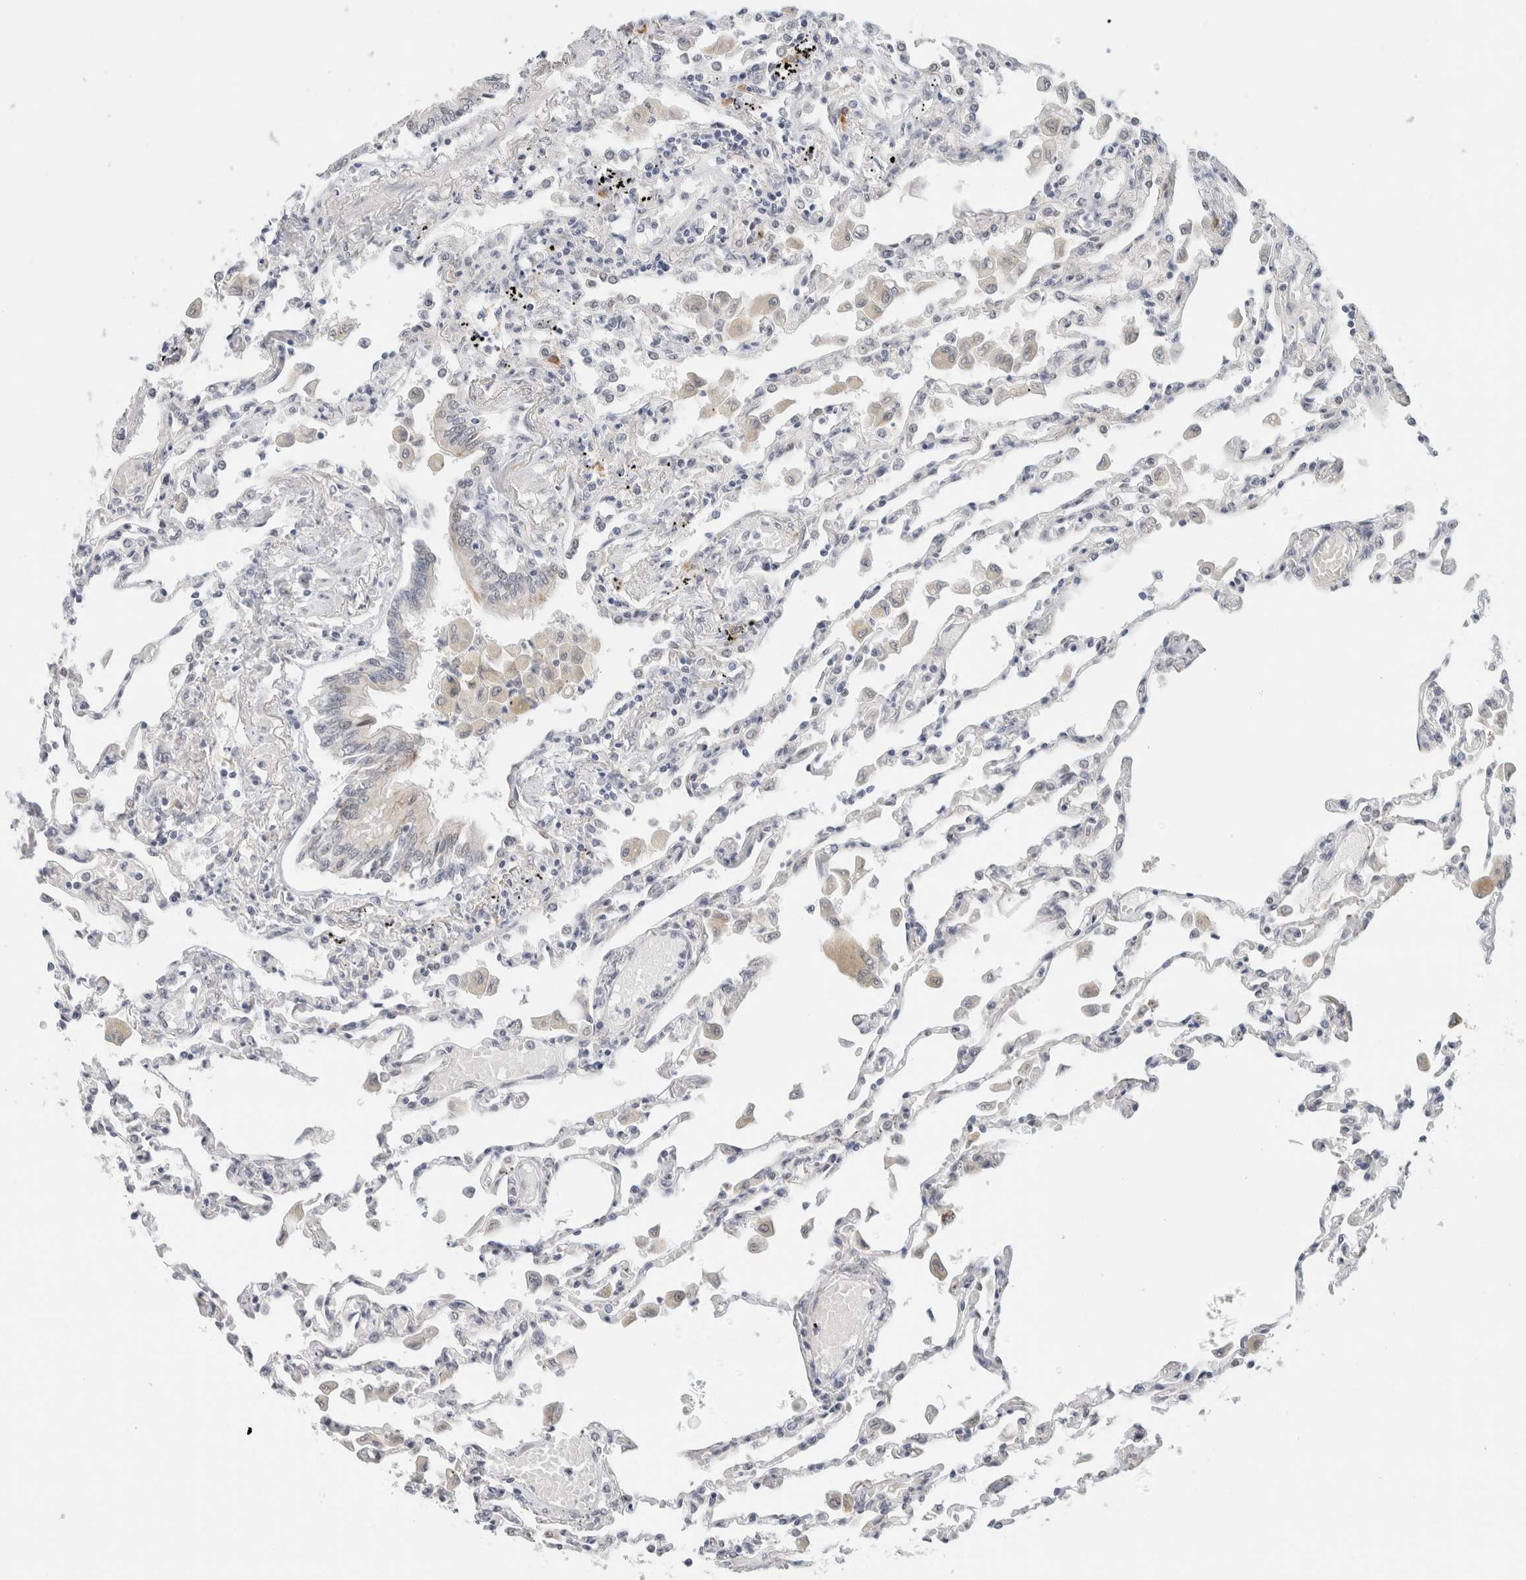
{"staining": {"intensity": "negative", "quantity": "none", "location": "none"}, "tissue": "lung", "cell_type": "Alveolar cells", "image_type": "normal", "snomed": [{"axis": "morphology", "description": "Normal tissue, NOS"}, {"axis": "topography", "description": "Bronchus"}, {"axis": "topography", "description": "Lung"}], "caption": "Histopathology image shows no significant protein expression in alveolar cells of normal lung.", "gene": "HDLBP", "patient": {"sex": "female", "age": 49}}